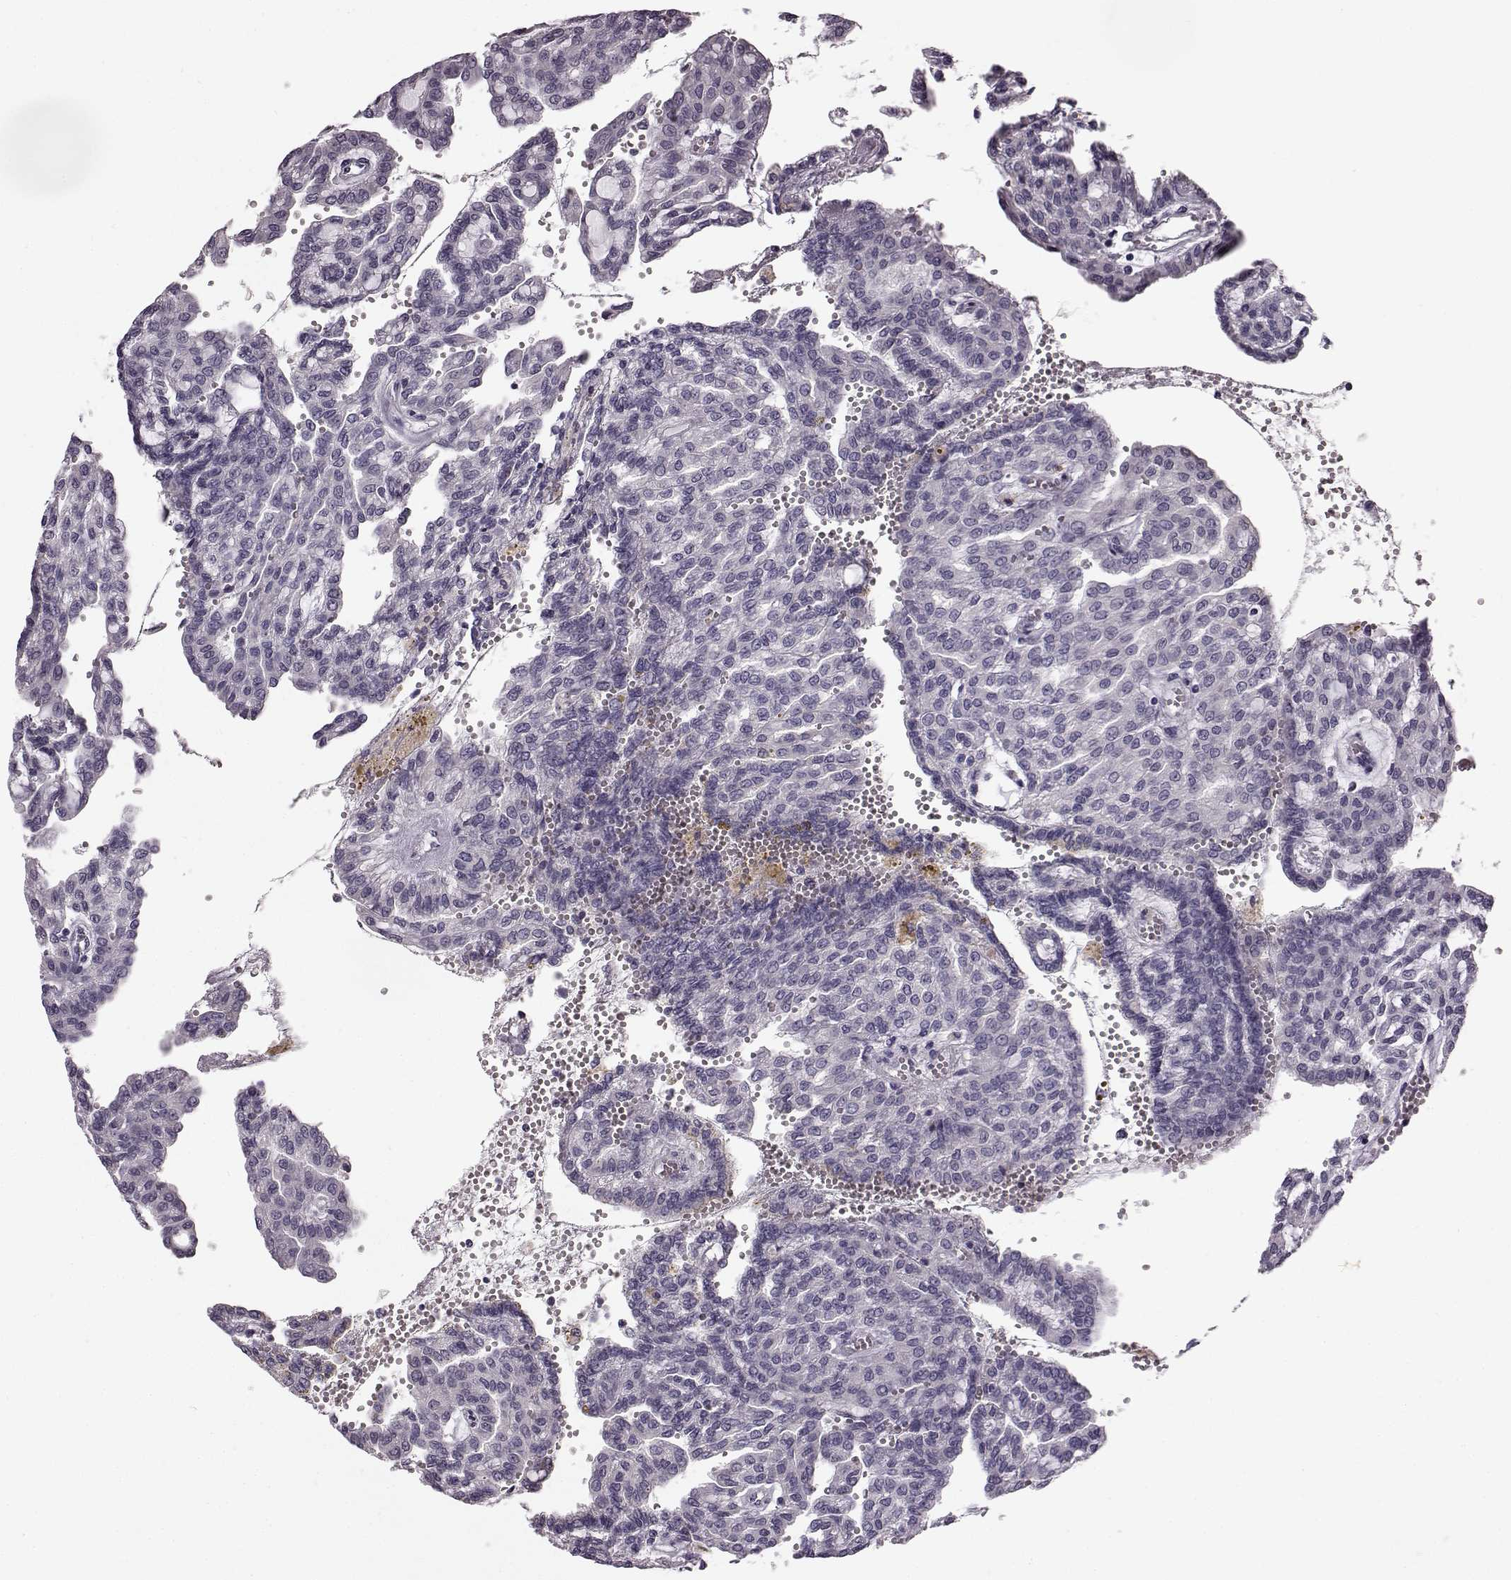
{"staining": {"intensity": "negative", "quantity": "none", "location": "none"}, "tissue": "renal cancer", "cell_type": "Tumor cells", "image_type": "cancer", "snomed": [{"axis": "morphology", "description": "Adenocarcinoma, NOS"}, {"axis": "topography", "description": "Kidney"}], "caption": "The IHC histopathology image has no significant expression in tumor cells of renal cancer tissue.", "gene": "ODAD4", "patient": {"sex": "male", "age": 63}}